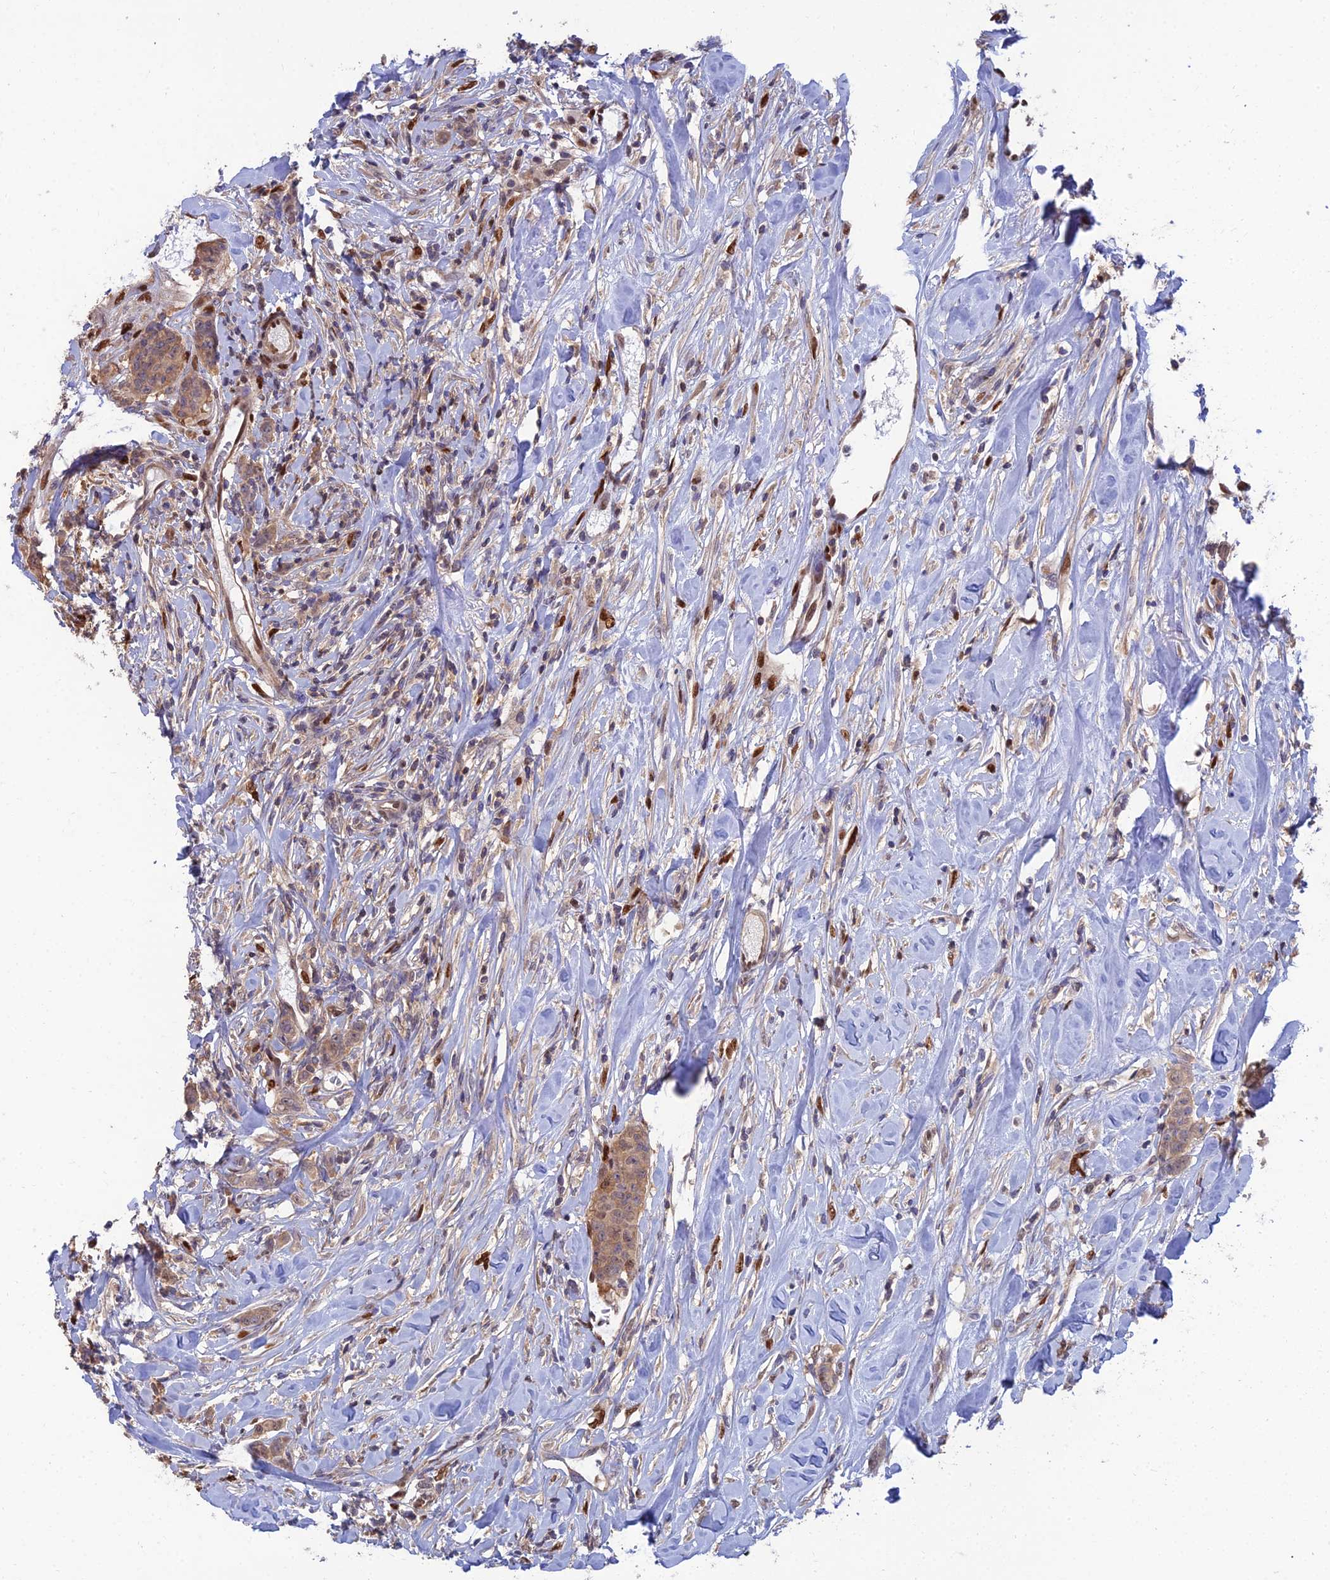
{"staining": {"intensity": "moderate", "quantity": ">75%", "location": "cytoplasmic/membranous"}, "tissue": "breast cancer", "cell_type": "Tumor cells", "image_type": "cancer", "snomed": [{"axis": "morphology", "description": "Duct carcinoma"}, {"axis": "topography", "description": "Breast"}], "caption": "Moderate cytoplasmic/membranous staining for a protein is seen in about >75% of tumor cells of breast cancer (invasive ductal carcinoma) using IHC.", "gene": "DNPEP", "patient": {"sex": "female", "age": 40}}